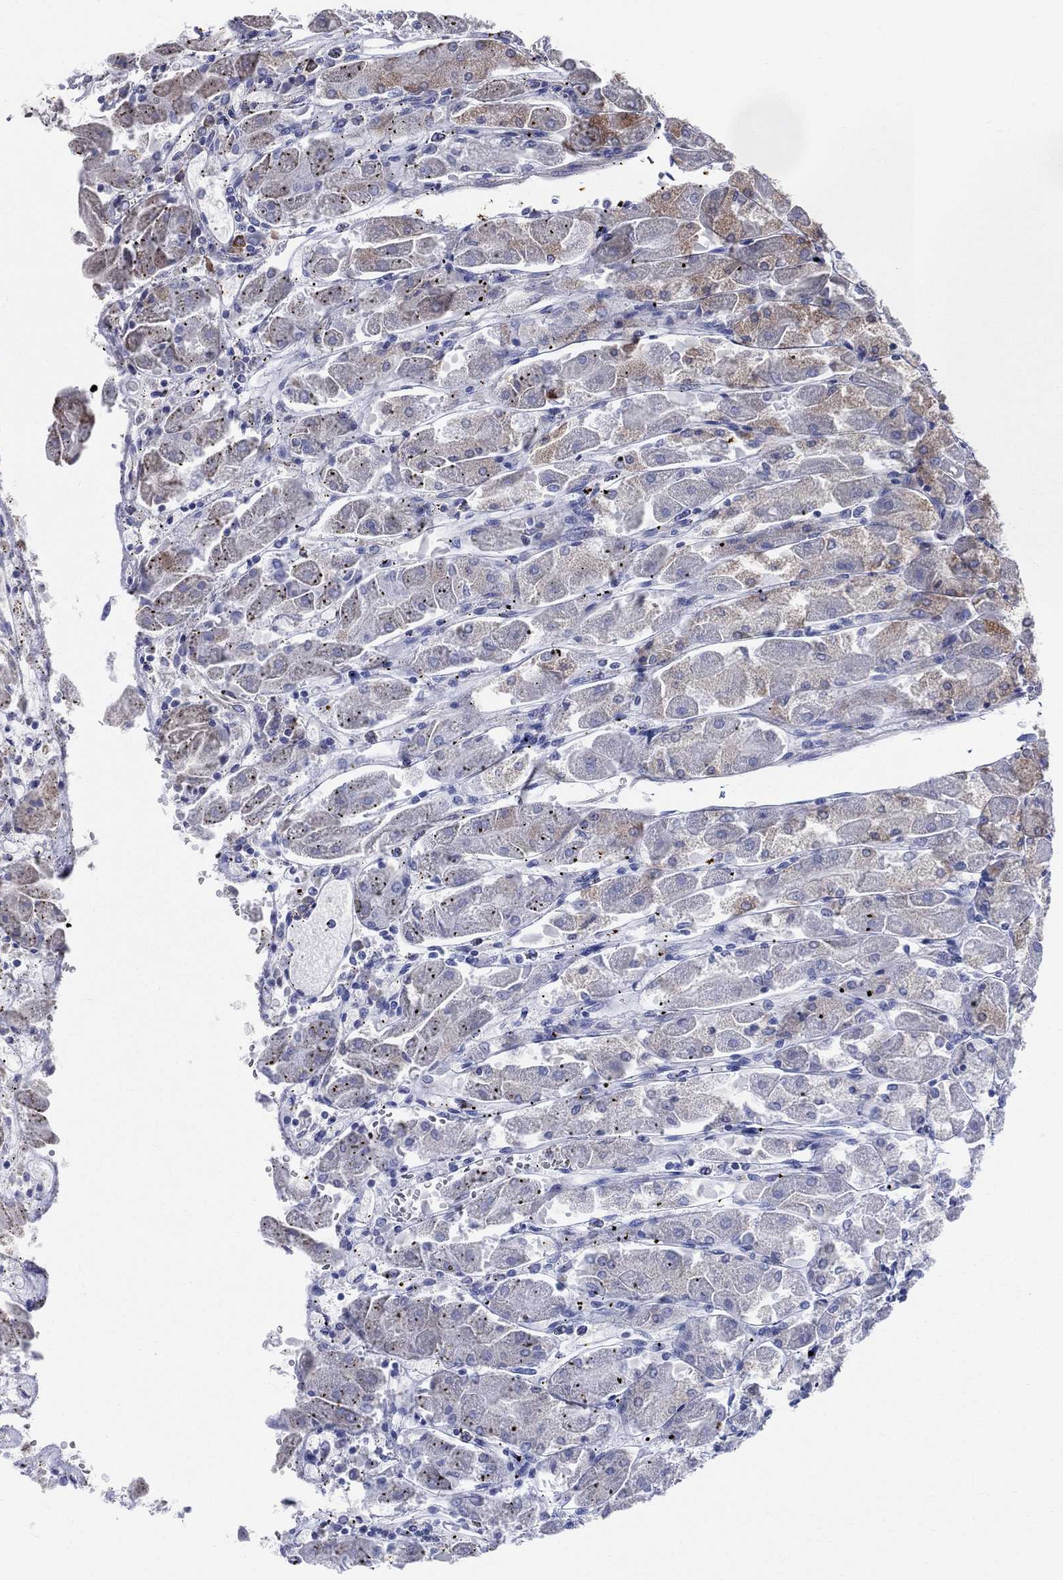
{"staining": {"intensity": "moderate", "quantity": "<25%", "location": "cytoplasmic/membranous"}, "tissue": "stomach", "cell_type": "Glandular cells", "image_type": "normal", "snomed": [{"axis": "morphology", "description": "Normal tissue, NOS"}, {"axis": "topography", "description": "Stomach"}], "caption": "A low amount of moderate cytoplasmic/membranous staining is seen in about <25% of glandular cells in benign stomach.", "gene": "CCDC159", "patient": {"sex": "male", "age": 70}}